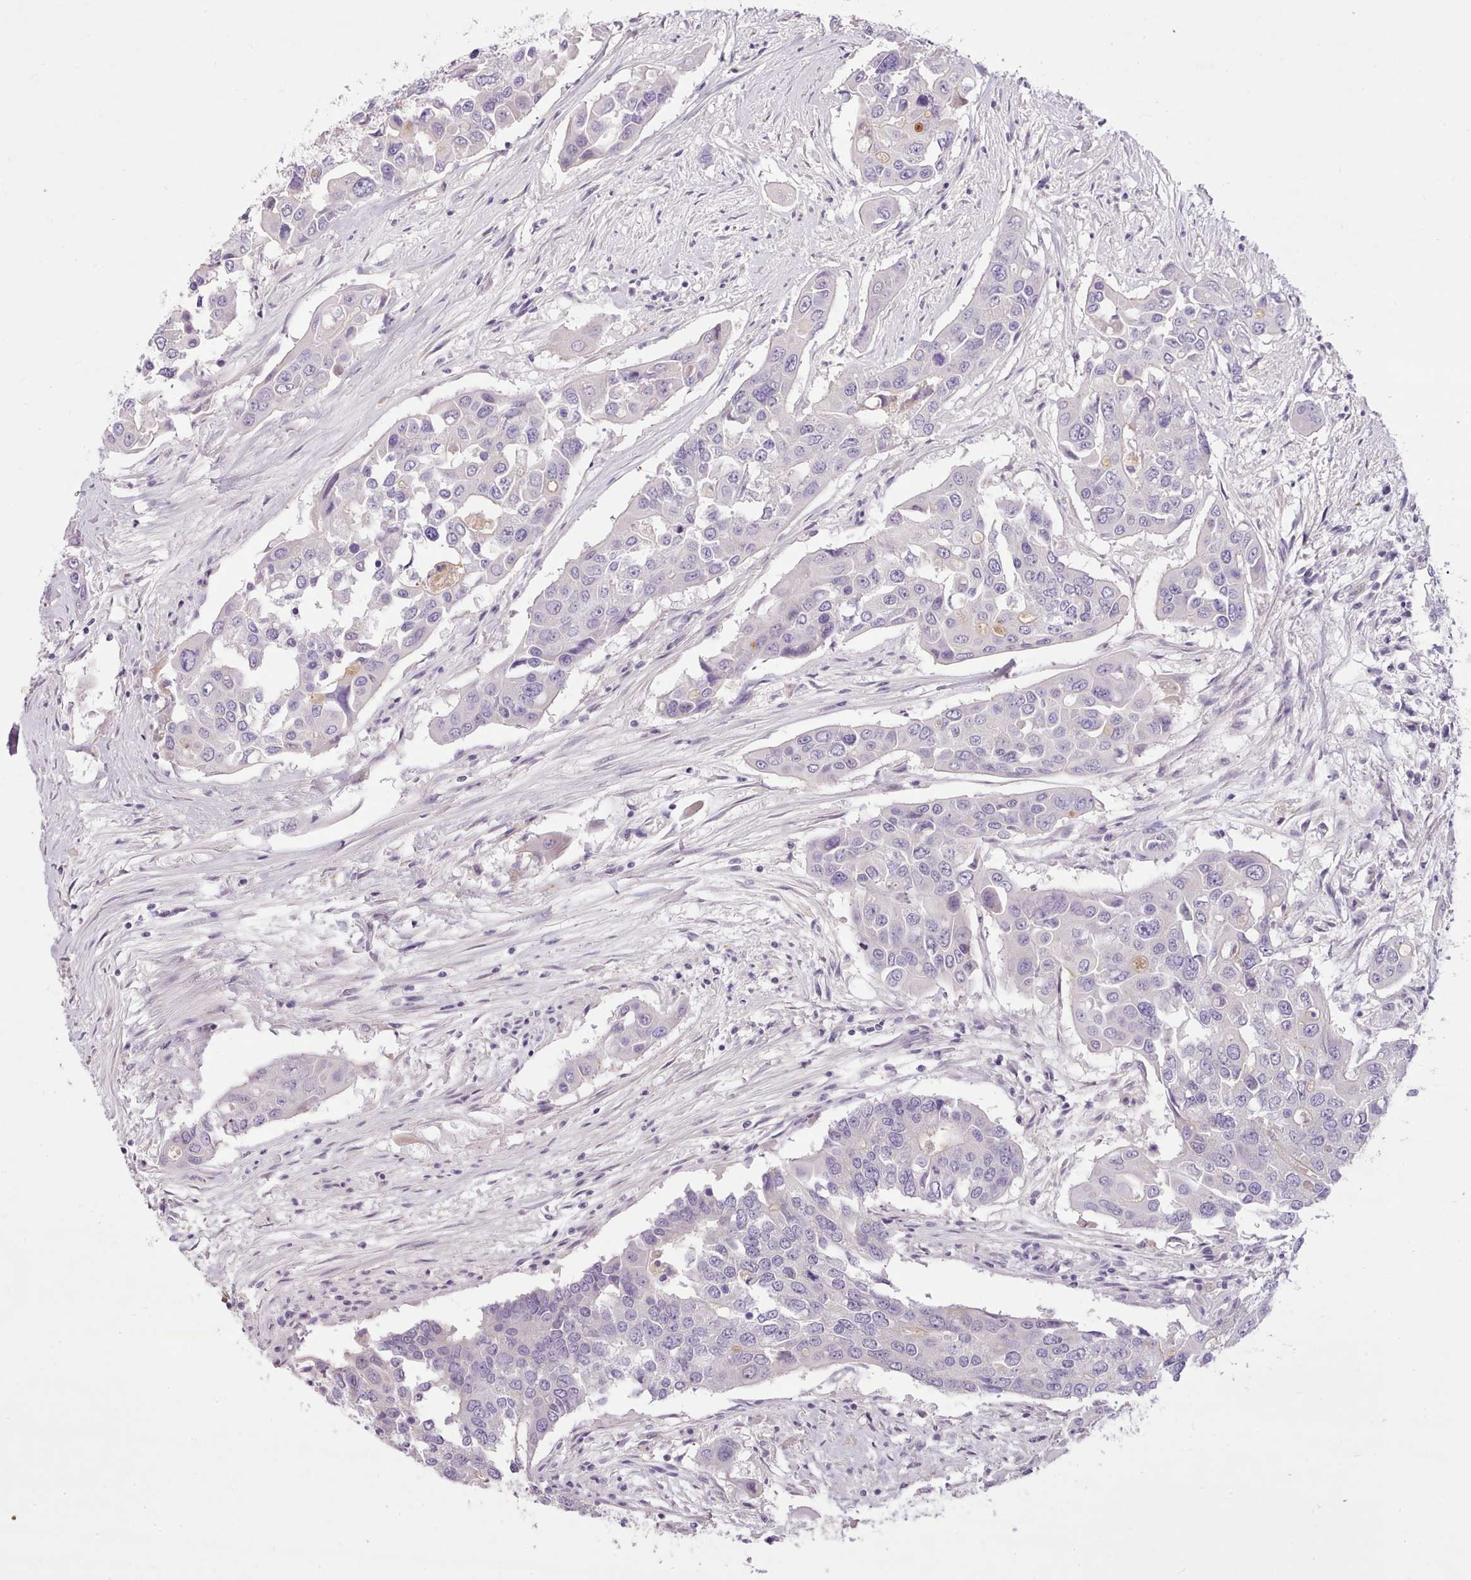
{"staining": {"intensity": "negative", "quantity": "none", "location": "none"}, "tissue": "colorectal cancer", "cell_type": "Tumor cells", "image_type": "cancer", "snomed": [{"axis": "morphology", "description": "Adenocarcinoma, NOS"}, {"axis": "topography", "description": "Colon"}], "caption": "An image of colorectal adenocarcinoma stained for a protein exhibits no brown staining in tumor cells.", "gene": "TOX2", "patient": {"sex": "male", "age": 77}}